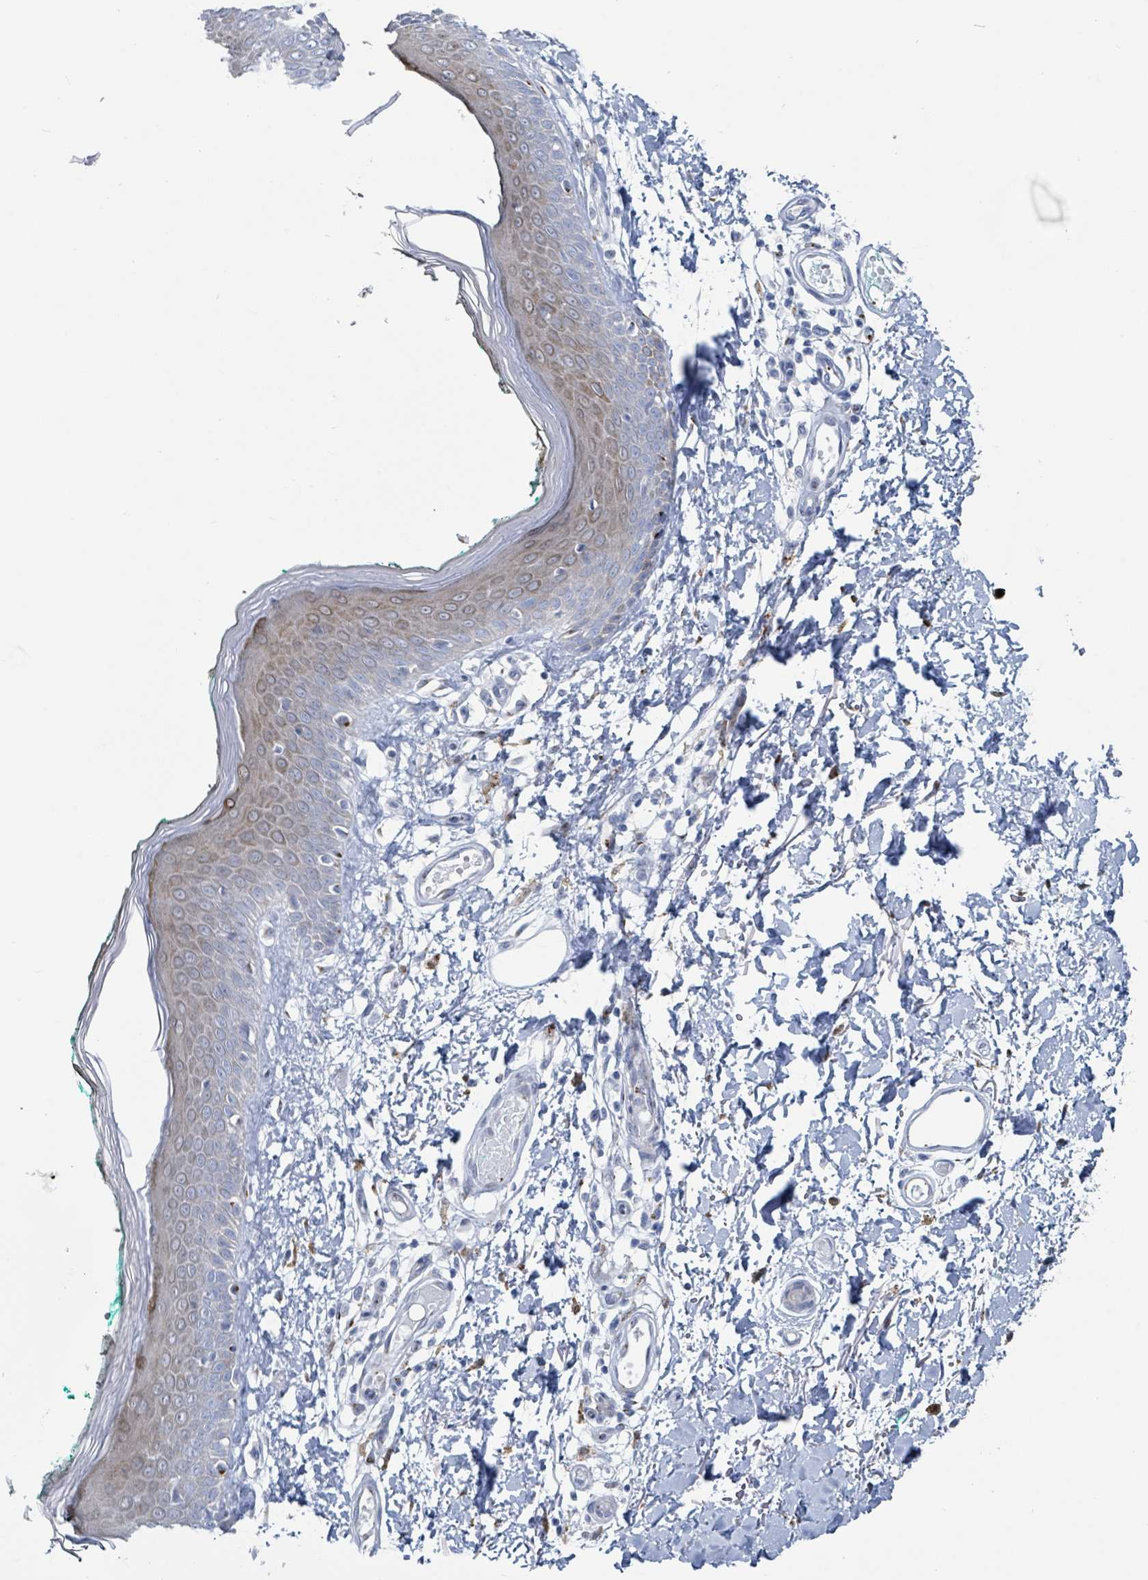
{"staining": {"intensity": "negative", "quantity": "none", "location": "none"}, "tissue": "skin", "cell_type": "Fibroblasts", "image_type": "normal", "snomed": [{"axis": "morphology", "description": "Normal tissue, NOS"}, {"axis": "morphology", "description": "Malignant melanoma, NOS"}, {"axis": "topography", "description": "Skin"}], "caption": "High magnification brightfield microscopy of unremarkable skin stained with DAB (brown) and counterstained with hematoxylin (blue): fibroblasts show no significant expression.", "gene": "DCAF5", "patient": {"sex": "male", "age": 62}}